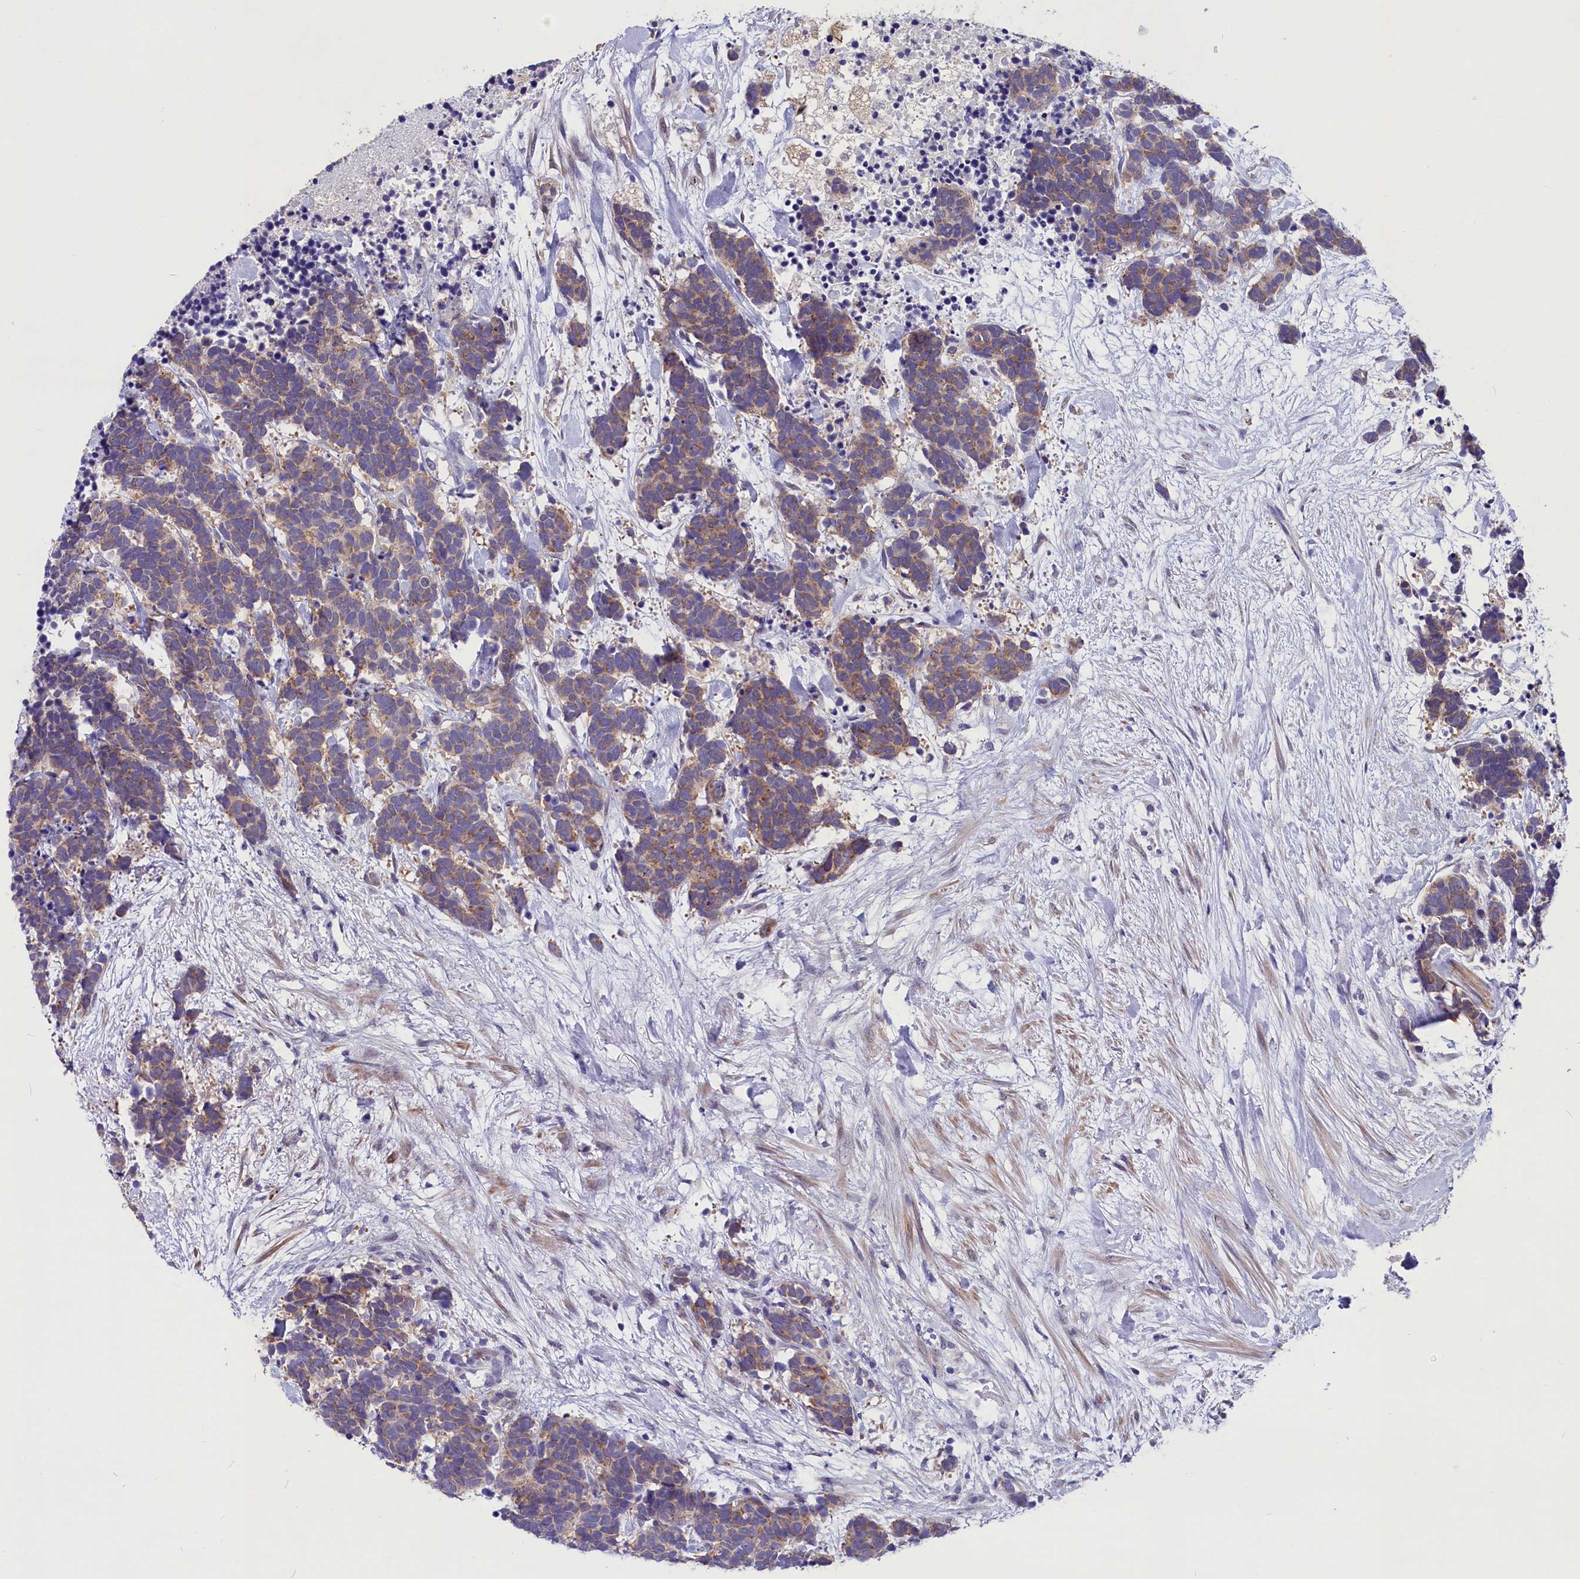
{"staining": {"intensity": "moderate", "quantity": ">75%", "location": "cytoplasmic/membranous"}, "tissue": "carcinoid", "cell_type": "Tumor cells", "image_type": "cancer", "snomed": [{"axis": "morphology", "description": "Carcinoma, NOS"}, {"axis": "morphology", "description": "Carcinoid, malignant, NOS"}, {"axis": "topography", "description": "Prostate"}], "caption": "The micrograph exhibits immunohistochemical staining of carcinoma. There is moderate cytoplasmic/membranous staining is identified in approximately >75% of tumor cells.", "gene": "SCD5", "patient": {"sex": "male", "age": 57}}